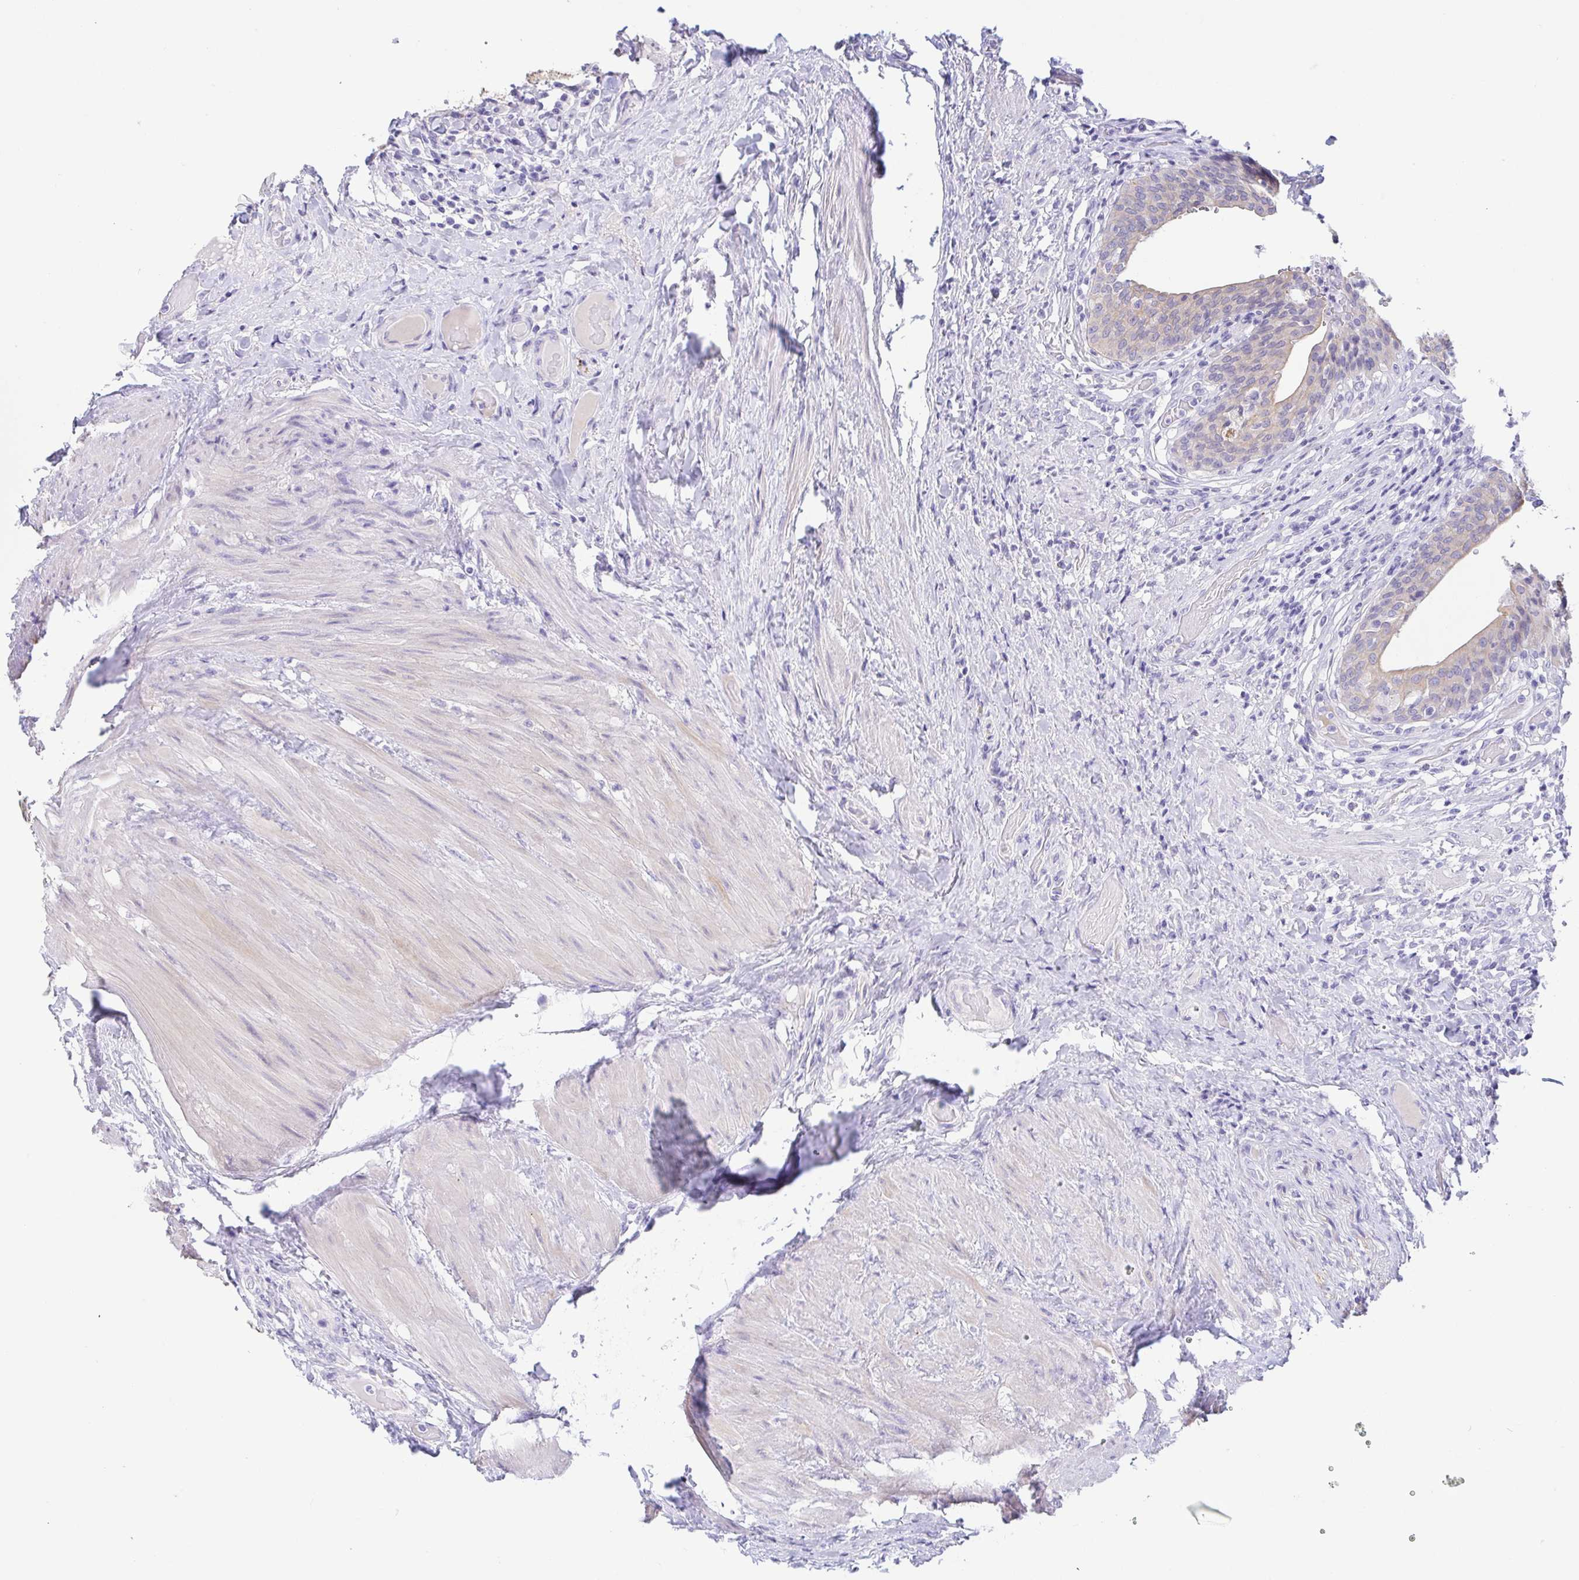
{"staining": {"intensity": "negative", "quantity": "none", "location": "none"}, "tissue": "urinary bladder", "cell_type": "Urothelial cells", "image_type": "normal", "snomed": [{"axis": "morphology", "description": "Normal tissue, NOS"}, {"axis": "topography", "description": "Urinary bladder"}, {"axis": "topography", "description": "Peripheral nerve tissue"}], "caption": "Immunohistochemistry of unremarkable urinary bladder displays no expression in urothelial cells.", "gene": "FABP3", "patient": {"sex": "male", "age": 66}}